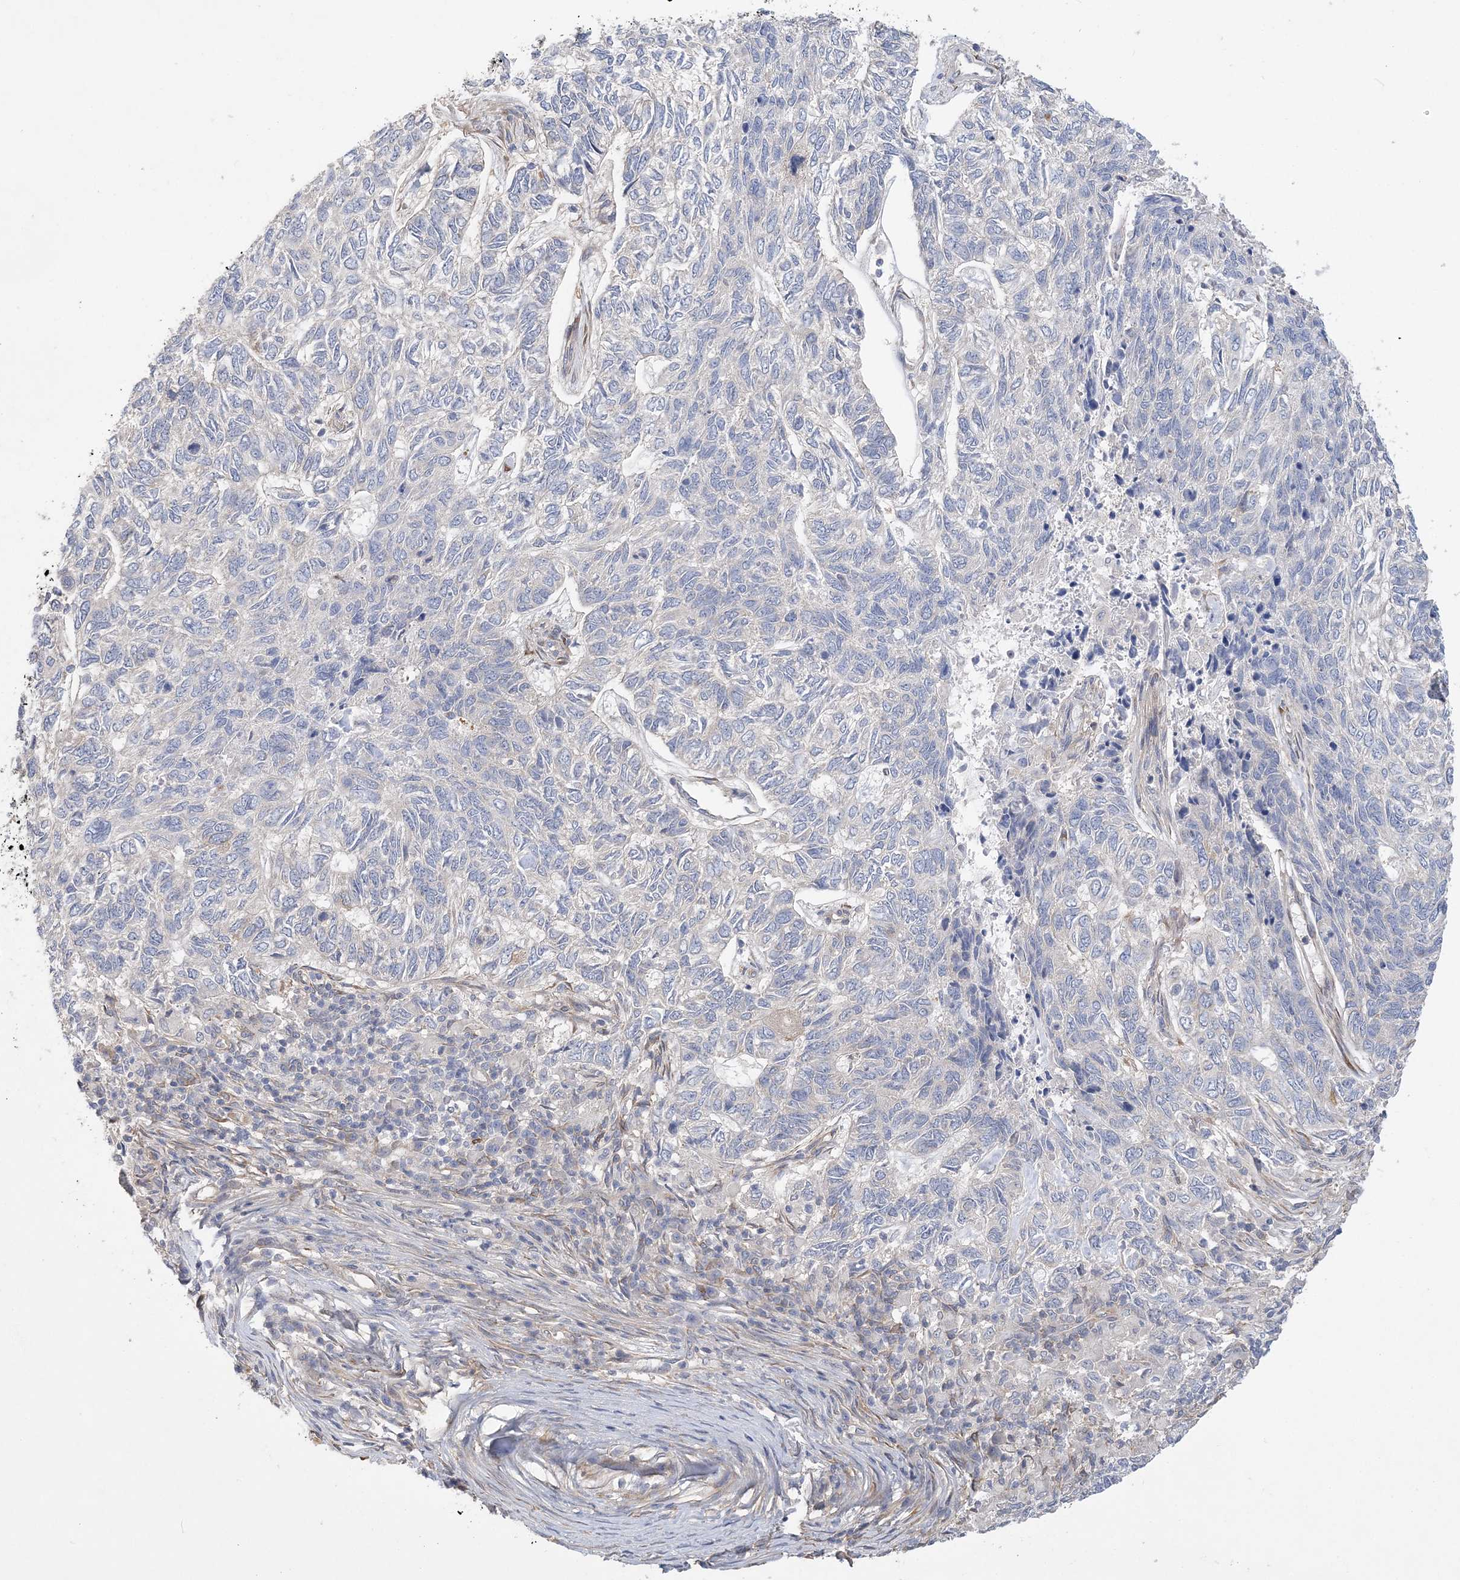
{"staining": {"intensity": "negative", "quantity": "none", "location": "none"}, "tissue": "skin cancer", "cell_type": "Tumor cells", "image_type": "cancer", "snomed": [{"axis": "morphology", "description": "Basal cell carcinoma"}, {"axis": "topography", "description": "Skin"}], "caption": "Immunohistochemistry (IHC) histopathology image of skin basal cell carcinoma stained for a protein (brown), which displays no expression in tumor cells.", "gene": "MAP4K5", "patient": {"sex": "female", "age": 65}}